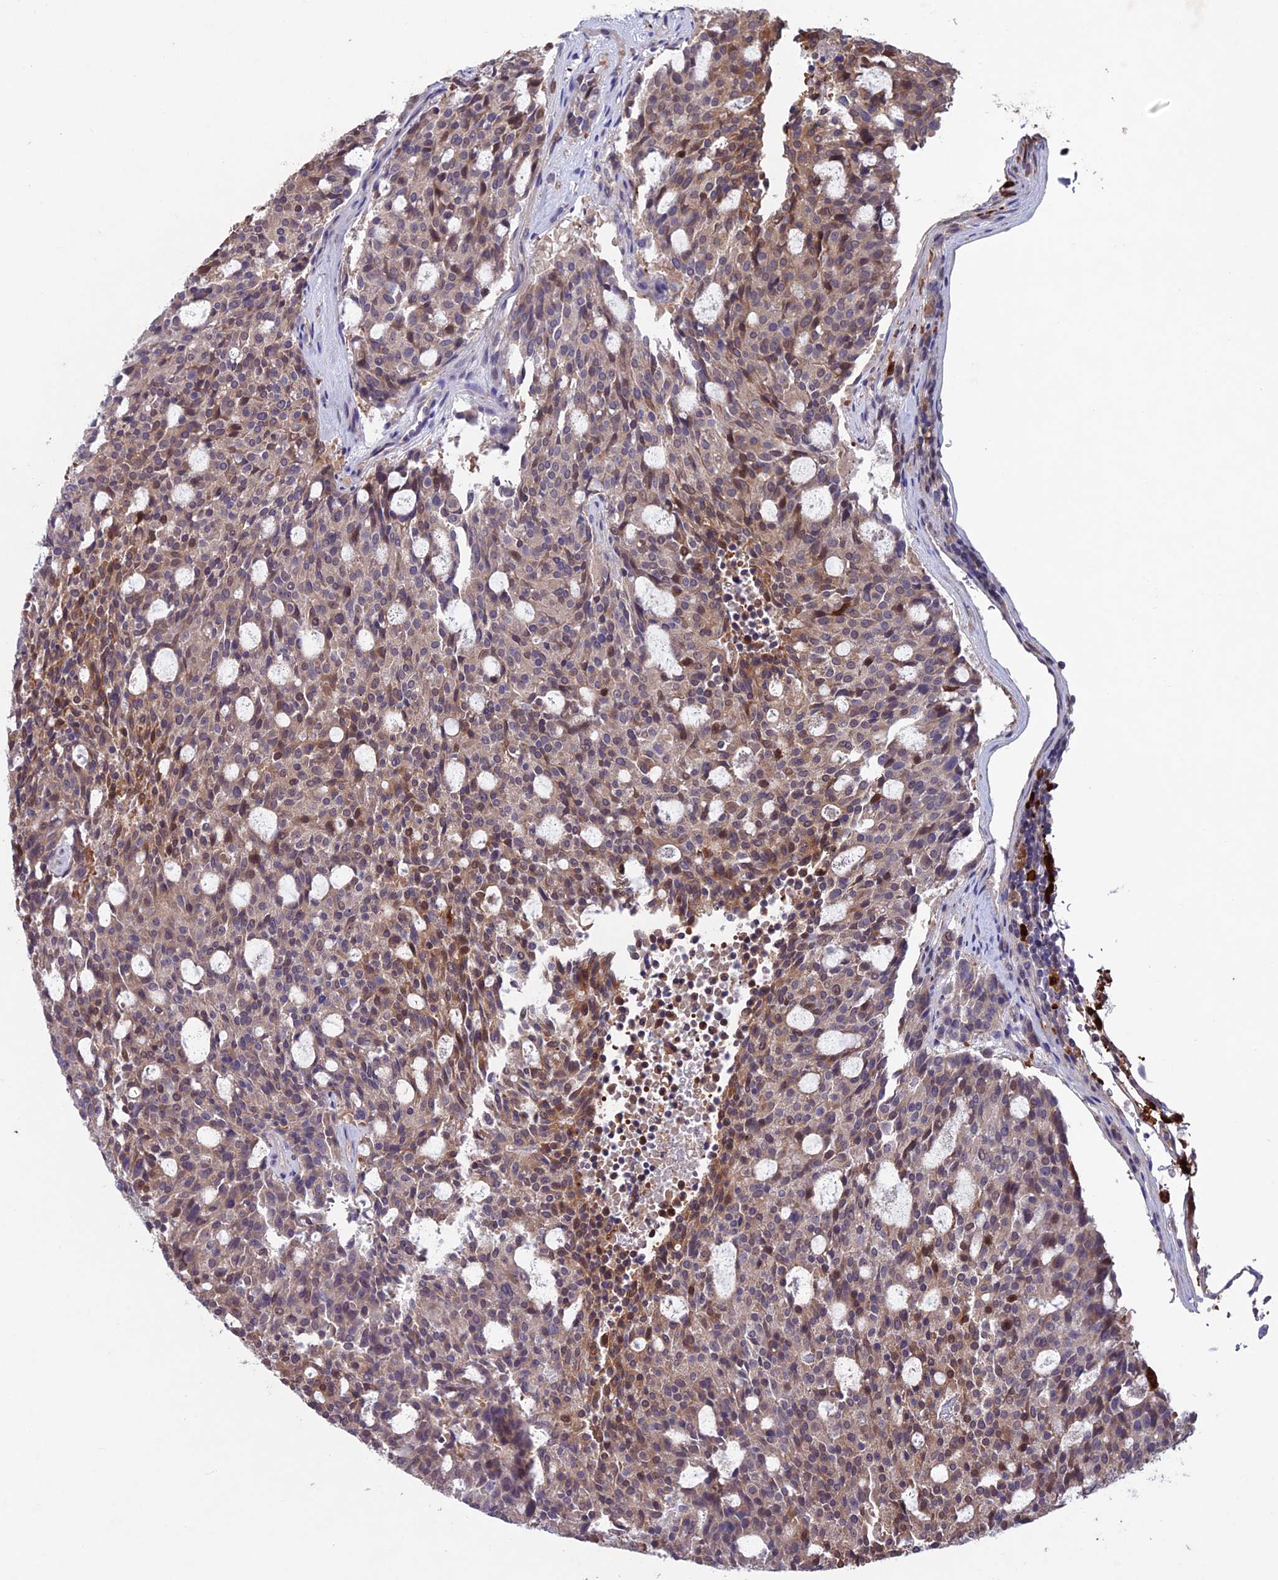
{"staining": {"intensity": "moderate", "quantity": "25%-75%", "location": "cytoplasmic/membranous"}, "tissue": "carcinoid", "cell_type": "Tumor cells", "image_type": "cancer", "snomed": [{"axis": "morphology", "description": "Carcinoid, malignant, NOS"}, {"axis": "topography", "description": "Pancreas"}], "caption": "The photomicrograph reveals immunohistochemical staining of carcinoid (malignant). There is moderate cytoplasmic/membranous staining is seen in approximately 25%-75% of tumor cells.", "gene": "MAST2", "patient": {"sex": "female", "age": 54}}